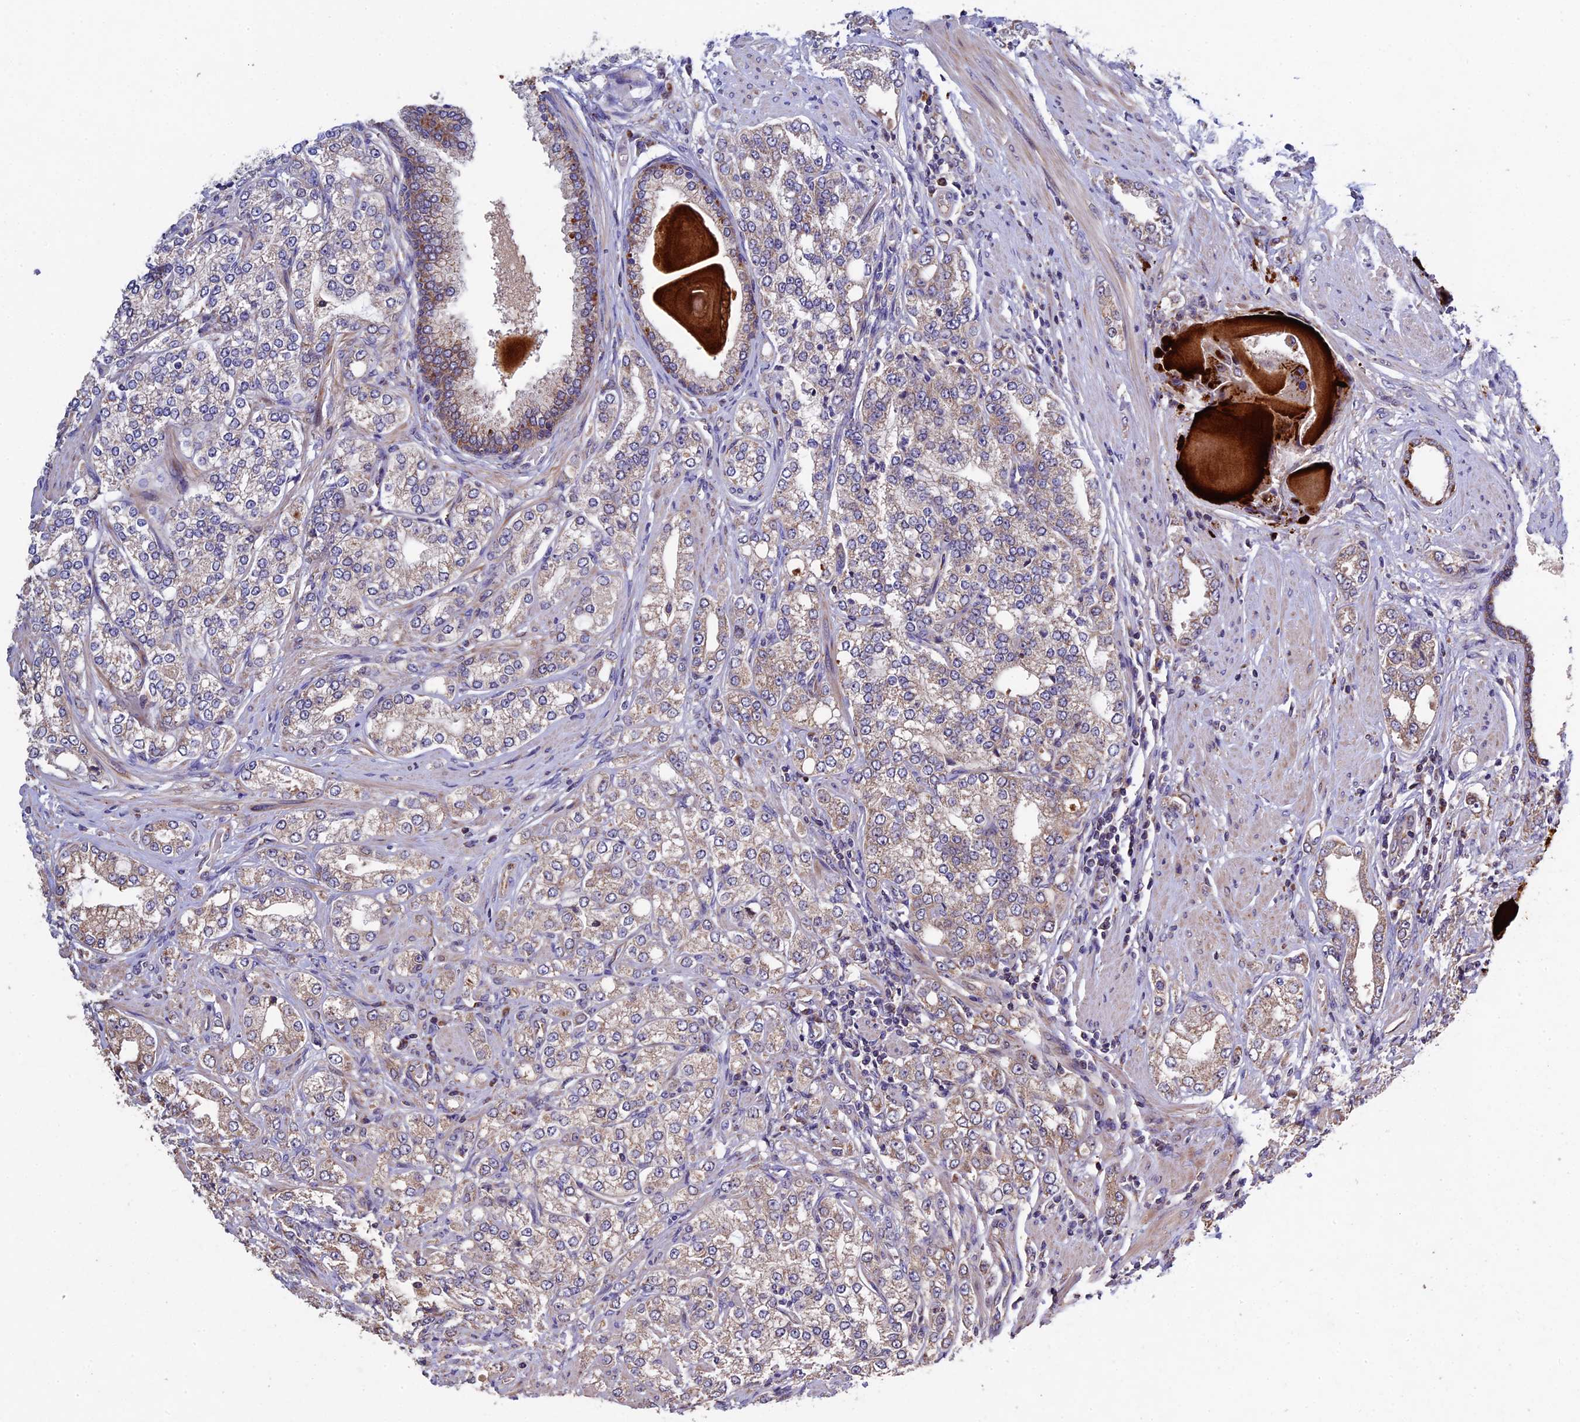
{"staining": {"intensity": "weak", "quantity": "25%-75%", "location": "cytoplasmic/membranous"}, "tissue": "prostate cancer", "cell_type": "Tumor cells", "image_type": "cancer", "snomed": [{"axis": "morphology", "description": "Adenocarcinoma, High grade"}, {"axis": "topography", "description": "Prostate"}], "caption": "The photomicrograph exhibits immunohistochemical staining of prostate cancer. There is weak cytoplasmic/membranous staining is seen in approximately 25%-75% of tumor cells.", "gene": "RNF17", "patient": {"sex": "male", "age": 64}}